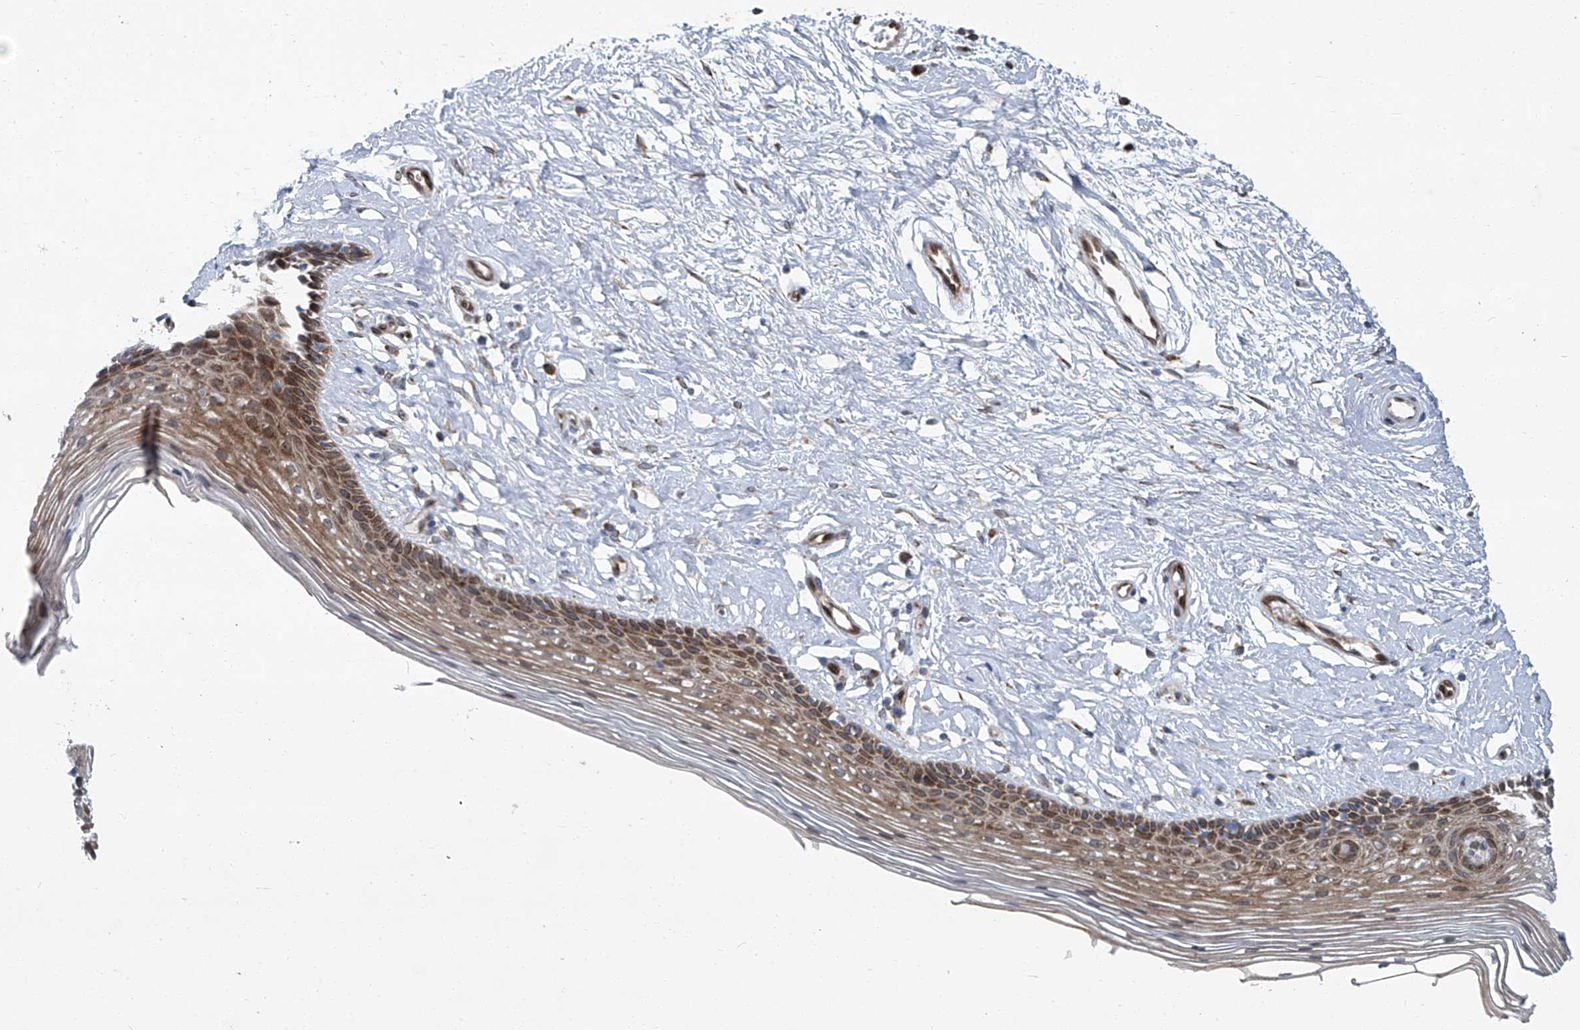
{"staining": {"intensity": "moderate", "quantity": ">75%", "location": "cytoplasmic/membranous"}, "tissue": "vagina", "cell_type": "Squamous epithelial cells", "image_type": "normal", "snomed": [{"axis": "morphology", "description": "Normal tissue, NOS"}, {"axis": "topography", "description": "Vagina"}], "caption": "Immunohistochemistry staining of benign vagina, which shows medium levels of moderate cytoplasmic/membranous positivity in about >75% of squamous epithelial cells indicating moderate cytoplasmic/membranous protein staining. The staining was performed using DAB (3,3'-diaminobenzidine) (brown) for protein detection and nuclei were counterstained in hematoxylin (blue).", "gene": "GPR132", "patient": {"sex": "female", "age": 46}}